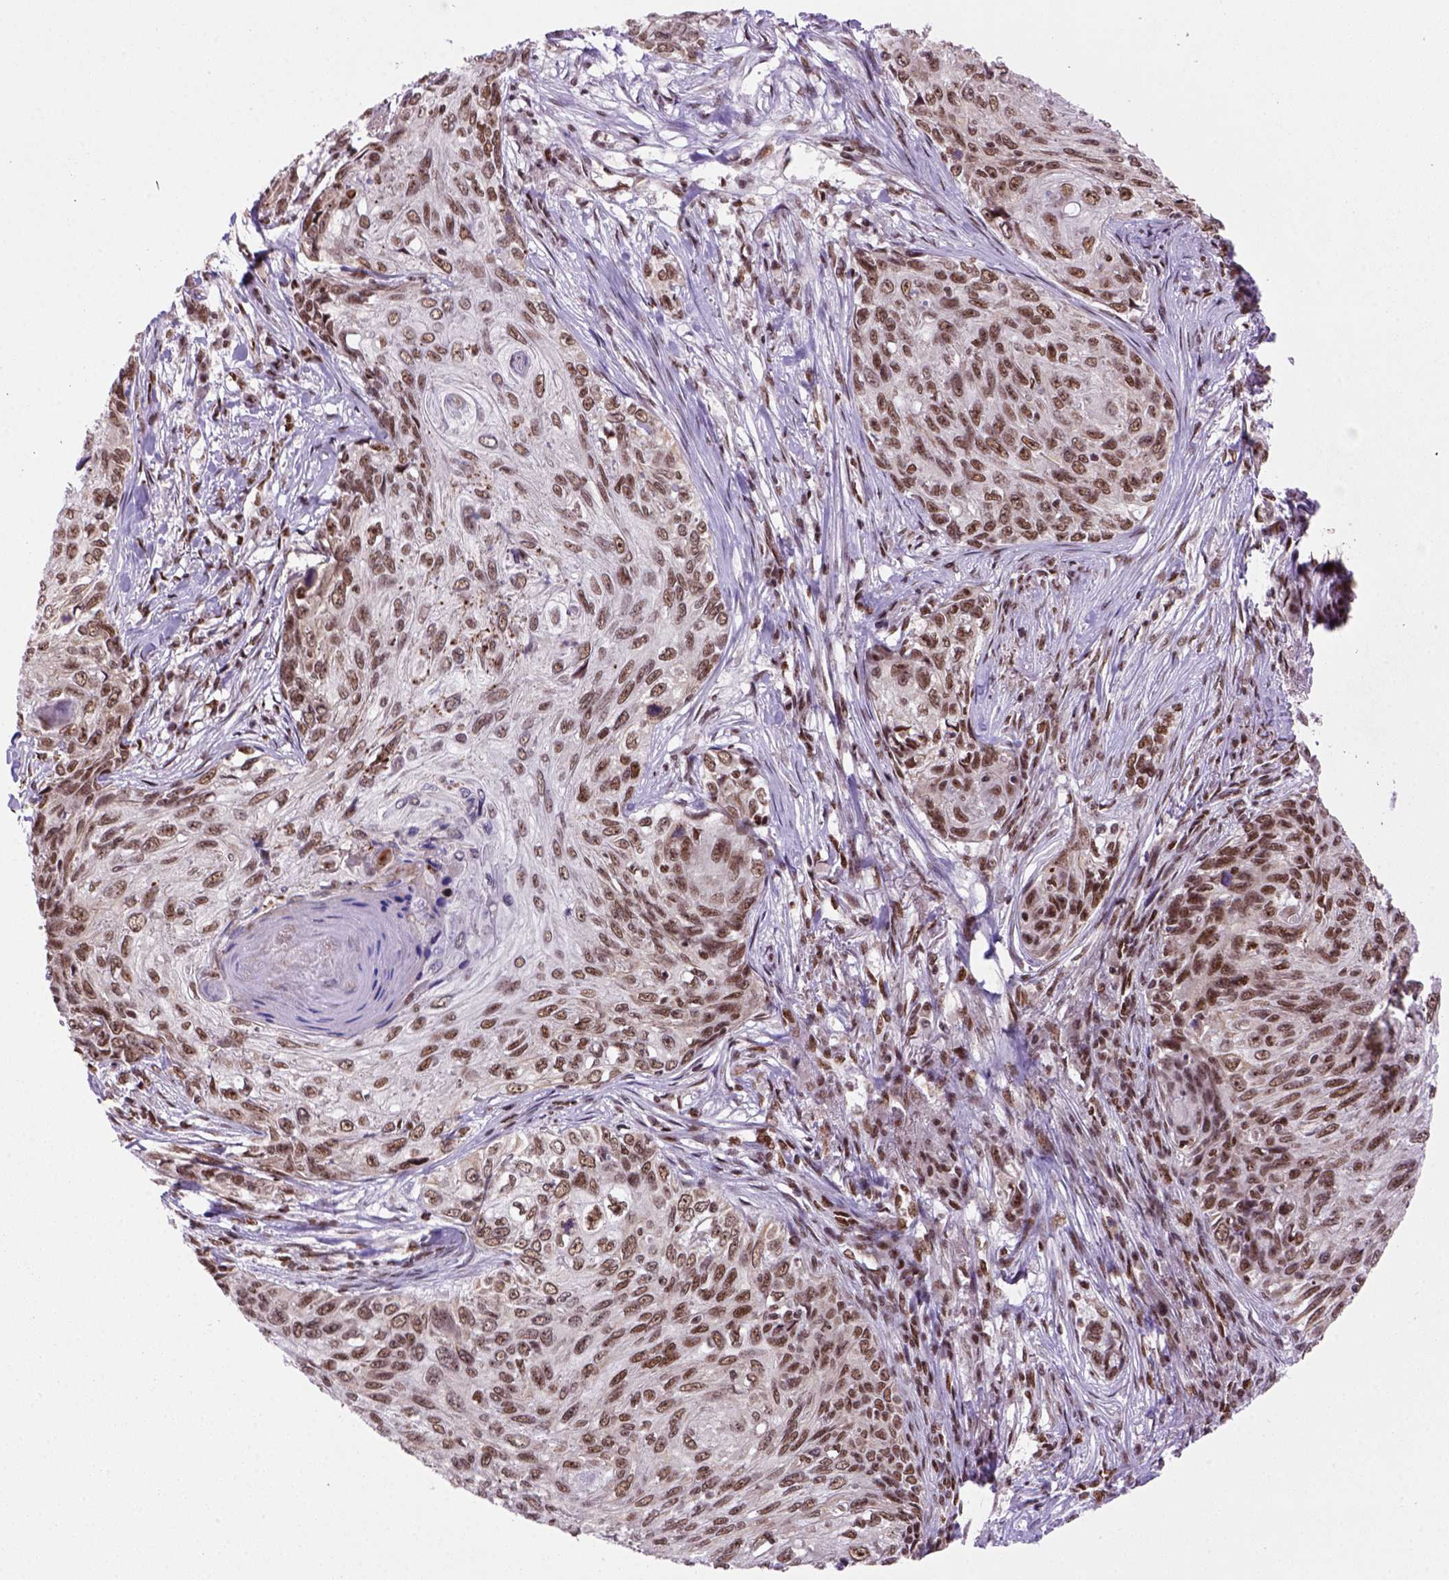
{"staining": {"intensity": "moderate", "quantity": ">75%", "location": "nuclear"}, "tissue": "skin cancer", "cell_type": "Tumor cells", "image_type": "cancer", "snomed": [{"axis": "morphology", "description": "Squamous cell carcinoma, NOS"}, {"axis": "topography", "description": "Skin"}], "caption": "Squamous cell carcinoma (skin) stained for a protein displays moderate nuclear positivity in tumor cells.", "gene": "NSMCE2", "patient": {"sex": "male", "age": 92}}